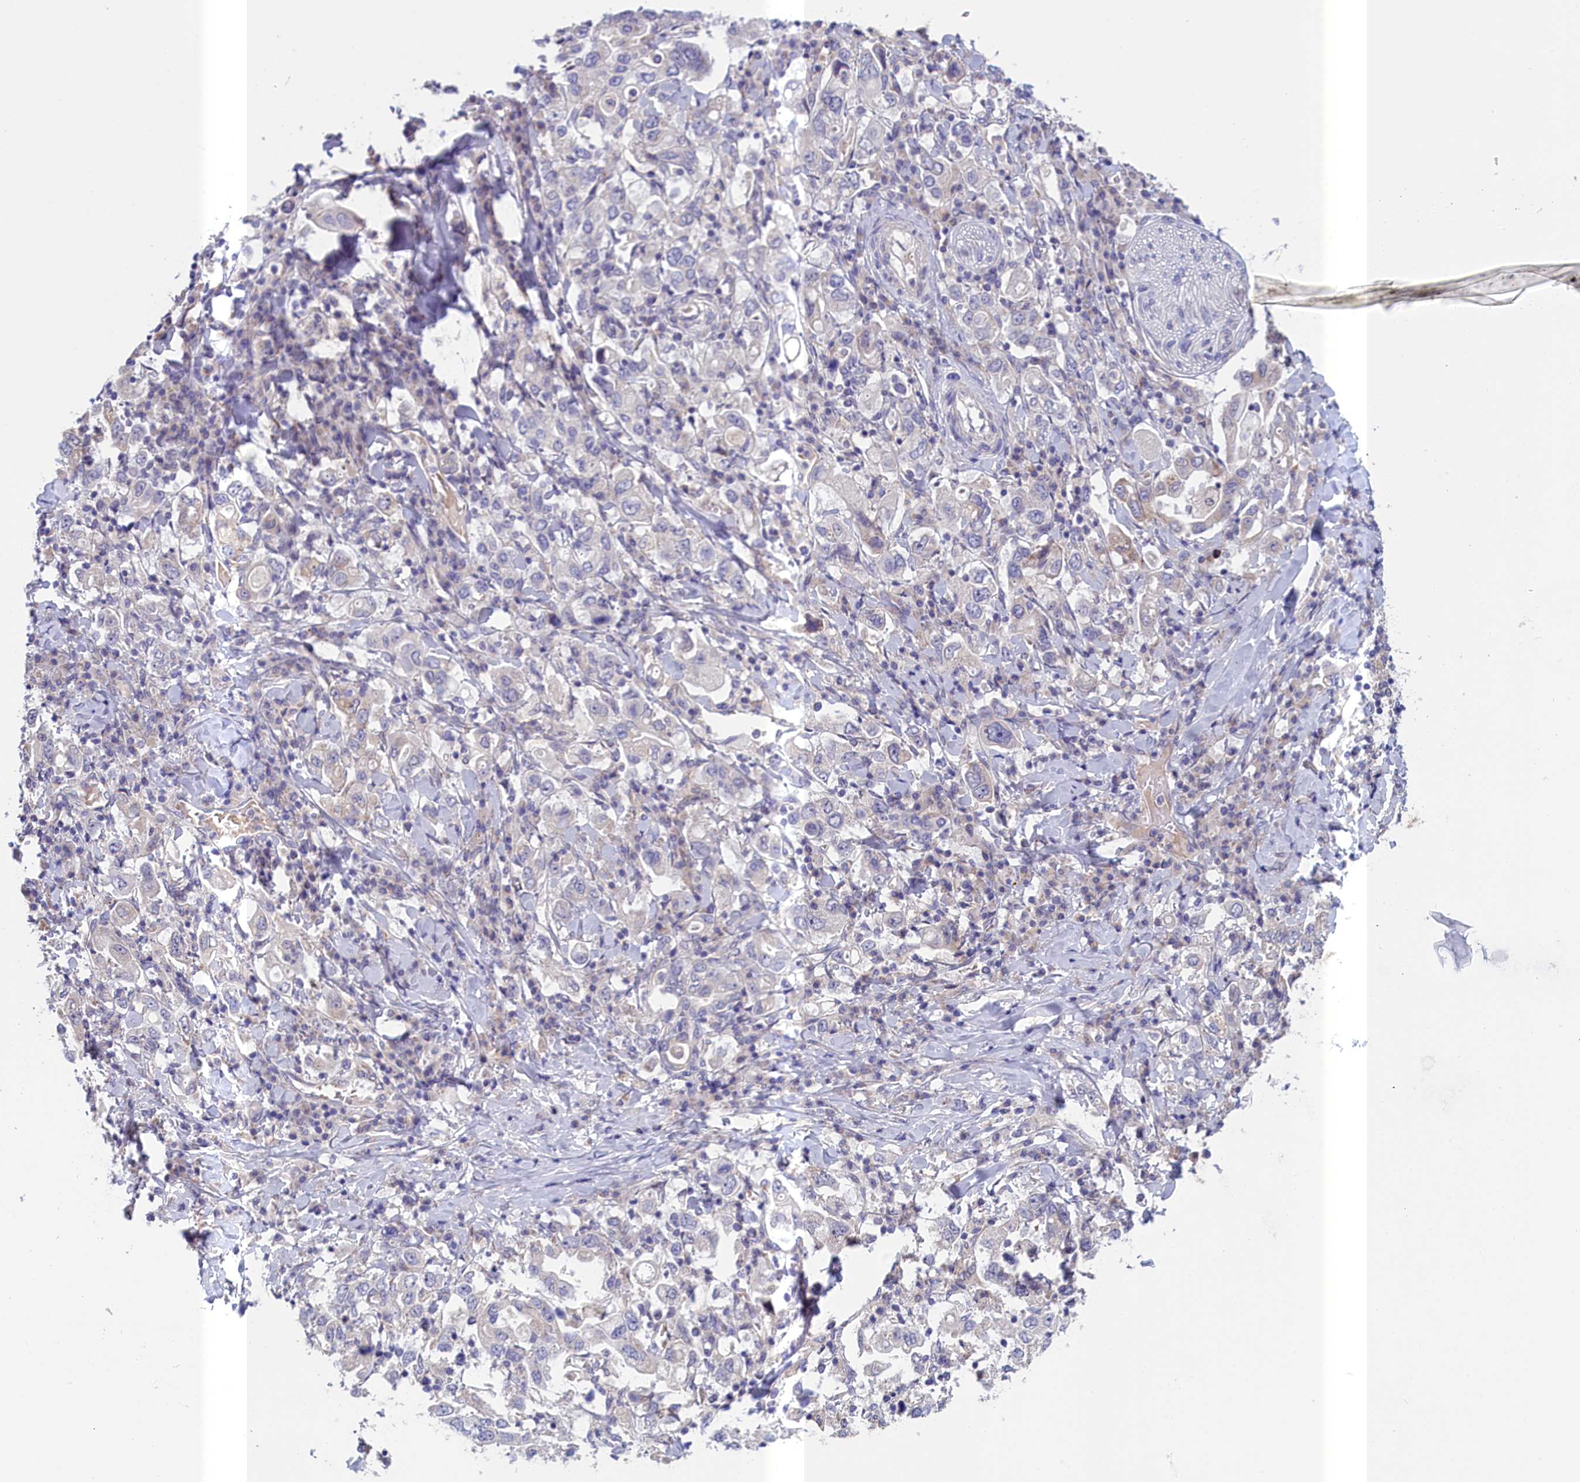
{"staining": {"intensity": "negative", "quantity": "none", "location": "none"}, "tissue": "stomach cancer", "cell_type": "Tumor cells", "image_type": "cancer", "snomed": [{"axis": "morphology", "description": "Adenocarcinoma, NOS"}, {"axis": "topography", "description": "Stomach, upper"}], "caption": "Photomicrograph shows no significant protein staining in tumor cells of stomach cancer (adenocarcinoma). (DAB (3,3'-diaminobenzidine) IHC visualized using brightfield microscopy, high magnification).", "gene": "IGFALS", "patient": {"sex": "male", "age": 62}}